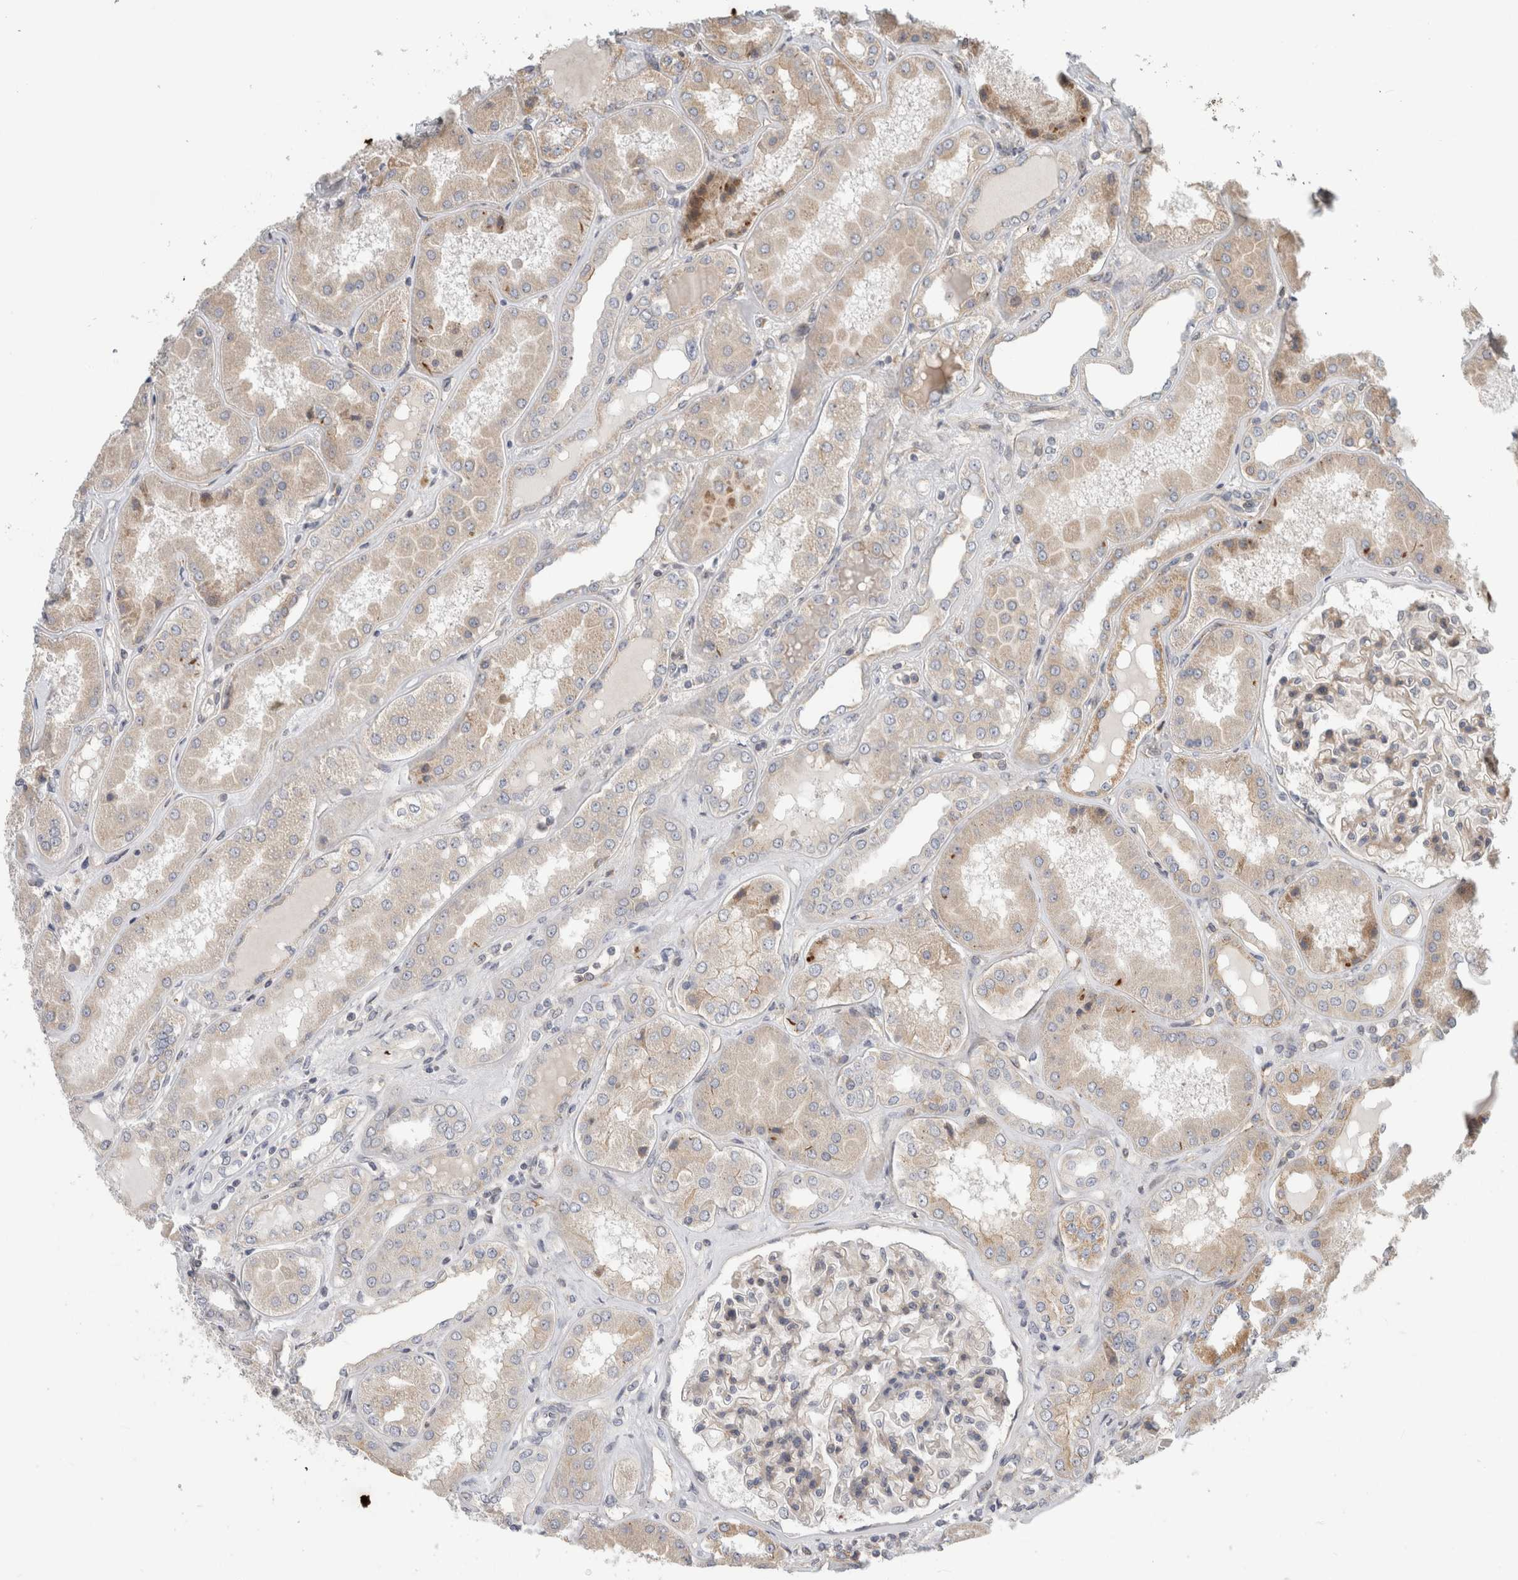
{"staining": {"intensity": "moderate", "quantity": "<25%", "location": "cytoplasmic/membranous"}, "tissue": "kidney", "cell_type": "Cells in glomeruli", "image_type": "normal", "snomed": [{"axis": "morphology", "description": "Normal tissue, NOS"}, {"axis": "topography", "description": "Kidney"}], "caption": "This photomicrograph shows immunohistochemistry (IHC) staining of unremarkable kidney, with low moderate cytoplasmic/membranous positivity in about <25% of cells in glomeruli.", "gene": "KPNA5", "patient": {"sex": "female", "age": 56}}